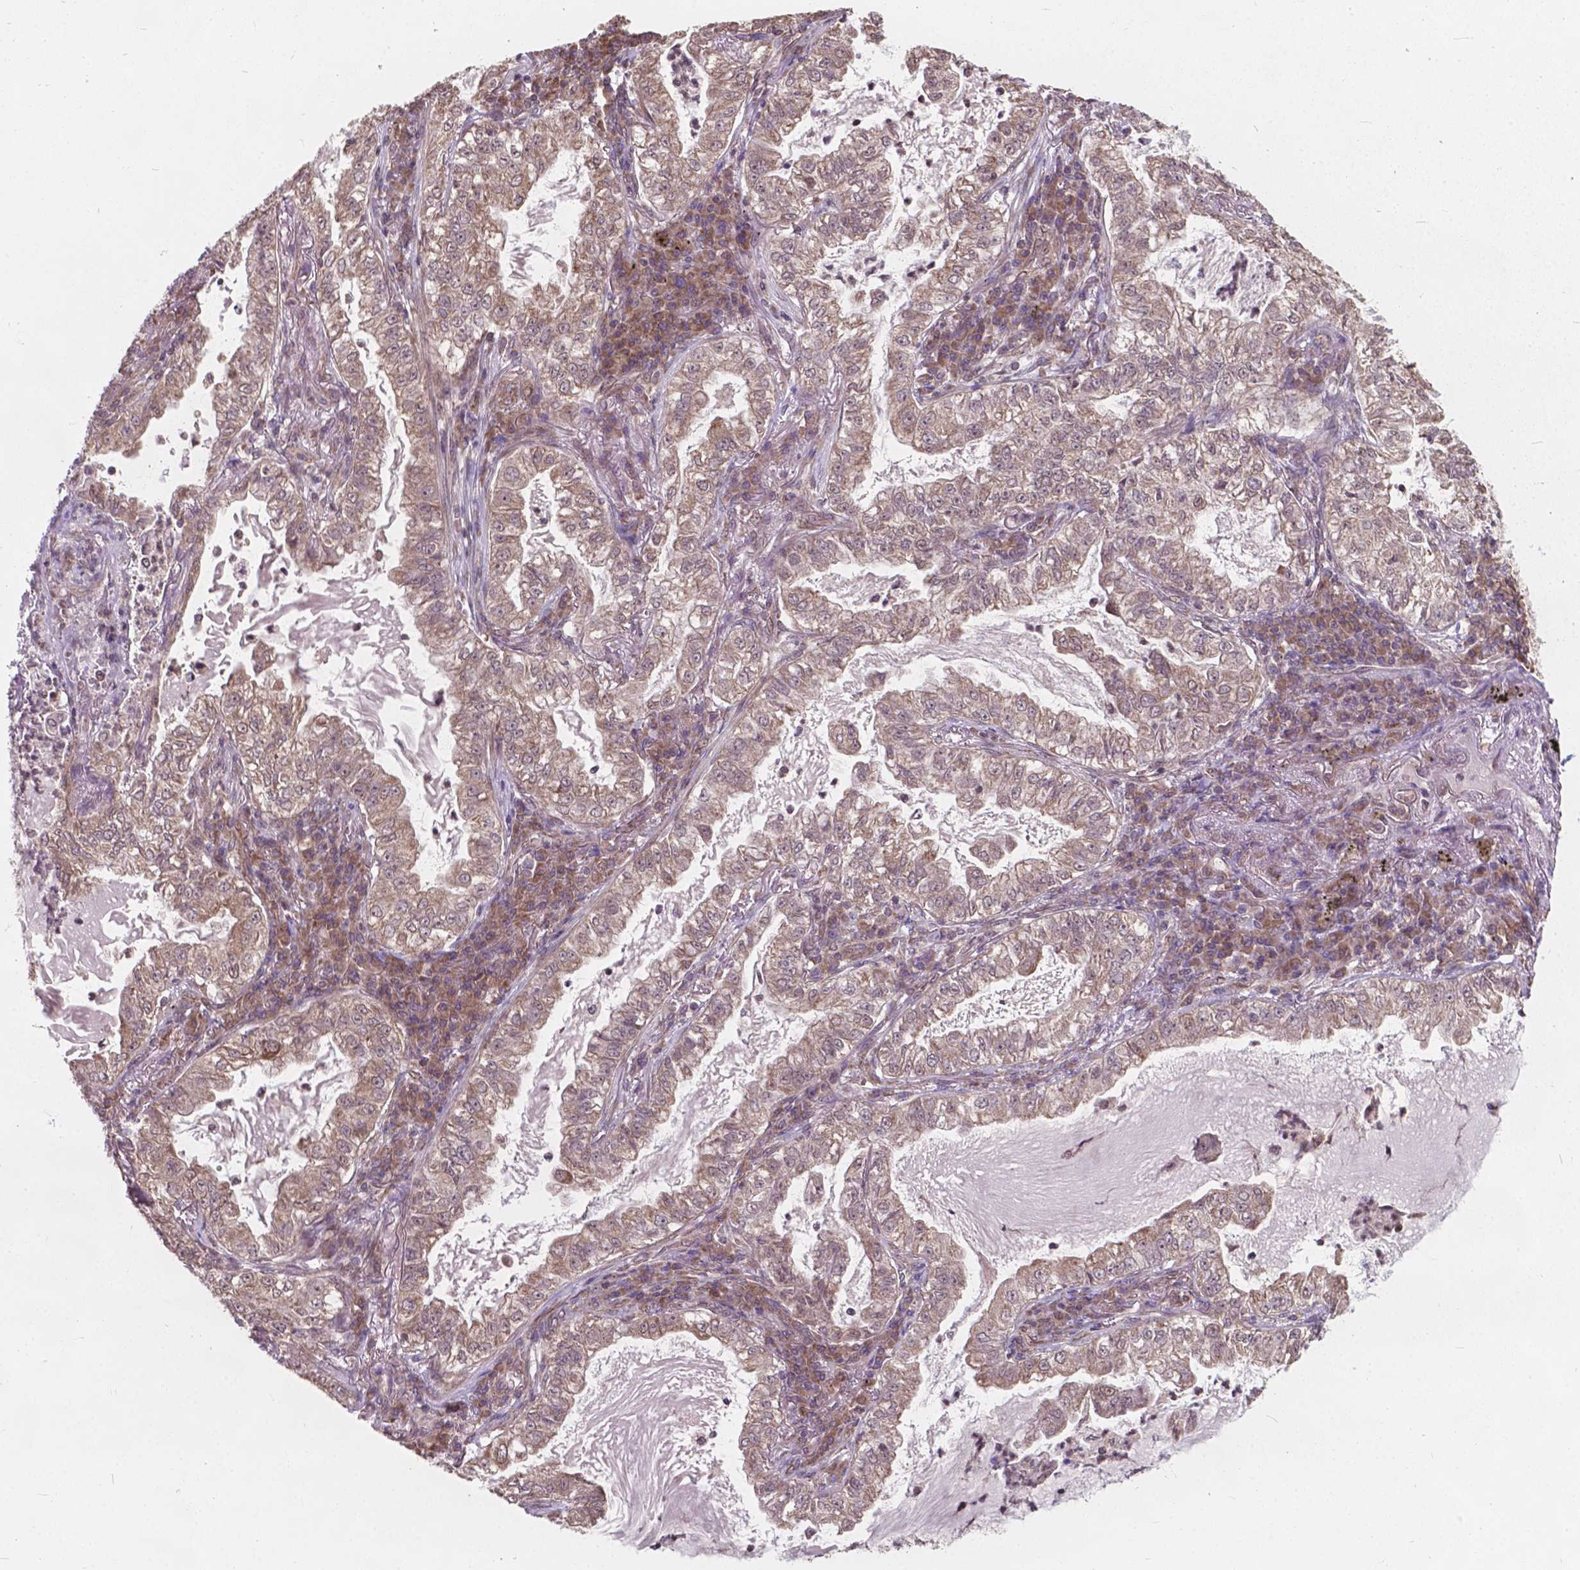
{"staining": {"intensity": "weak", "quantity": "25%-75%", "location": "cytoplasmic/membranous,nuclear"}, "tissue": "lung cancer", "cell_type": "Tumor cells", "image_type": "cancer", "snomed": [{"axis": "morphology", "description": "Adenocarcinoma, NOS"}, {"axis": "topography", "description": "Lung"}], "caption": "Tumor cells exhibit low levels of weak cytoplasmic/membranous and nuclear expression in approximately 25%-75% of cells in human lung cancer (adenocarcinoma). (Brightfield microscopy of DAB IHC at high magnification).", "gene": "MRPL33", "patient": {"sex": "female", "age": 73}}